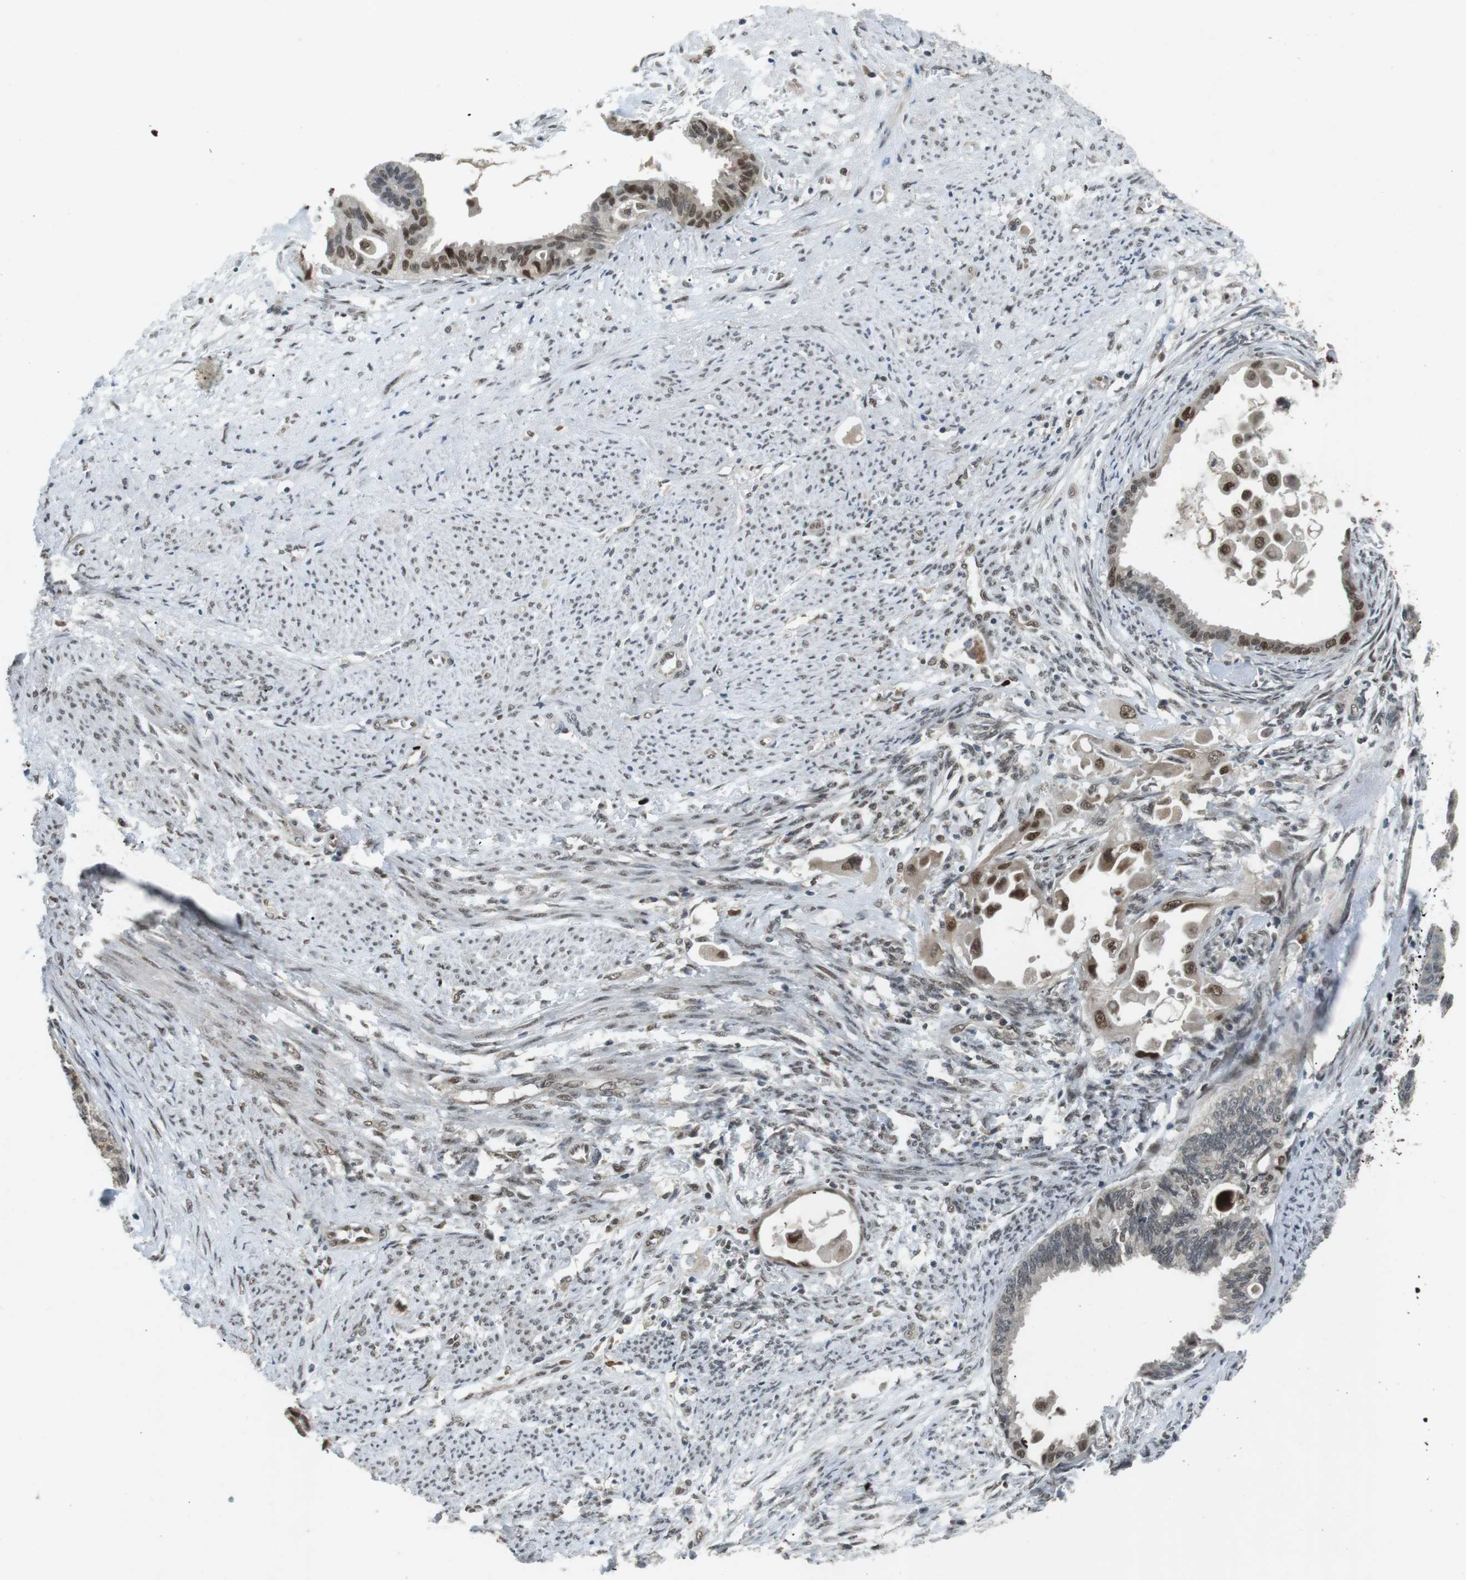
{"staining": {"intensity": "moderate", "quantity": "25%-75%", "location": "cytoplasmic/membranous,nuclear"}, "tissue": "cervical cancer", "cell_type": "Tumor cells", "image_type": "cancer", "snomed": [{"axis": "morphology", "description": "Normal tissue, NOS"}, {"axis": "morphology", "description": "Adenocarcinoma, NOS"}, {"axis": "topography", "description": "Cervix"}, {"axis": "topography", "description": "Endometrium"}], "caption": "There is medium levels of moderate cytoplasmic/membranous and nuclear expression in tumor cells of cervical cancer (adenocarcinoma), as demonstrated by immunohistochemical staining (brown color).", "gene": "ORAI3", "patient": {"sex": "female", "age": 86}}